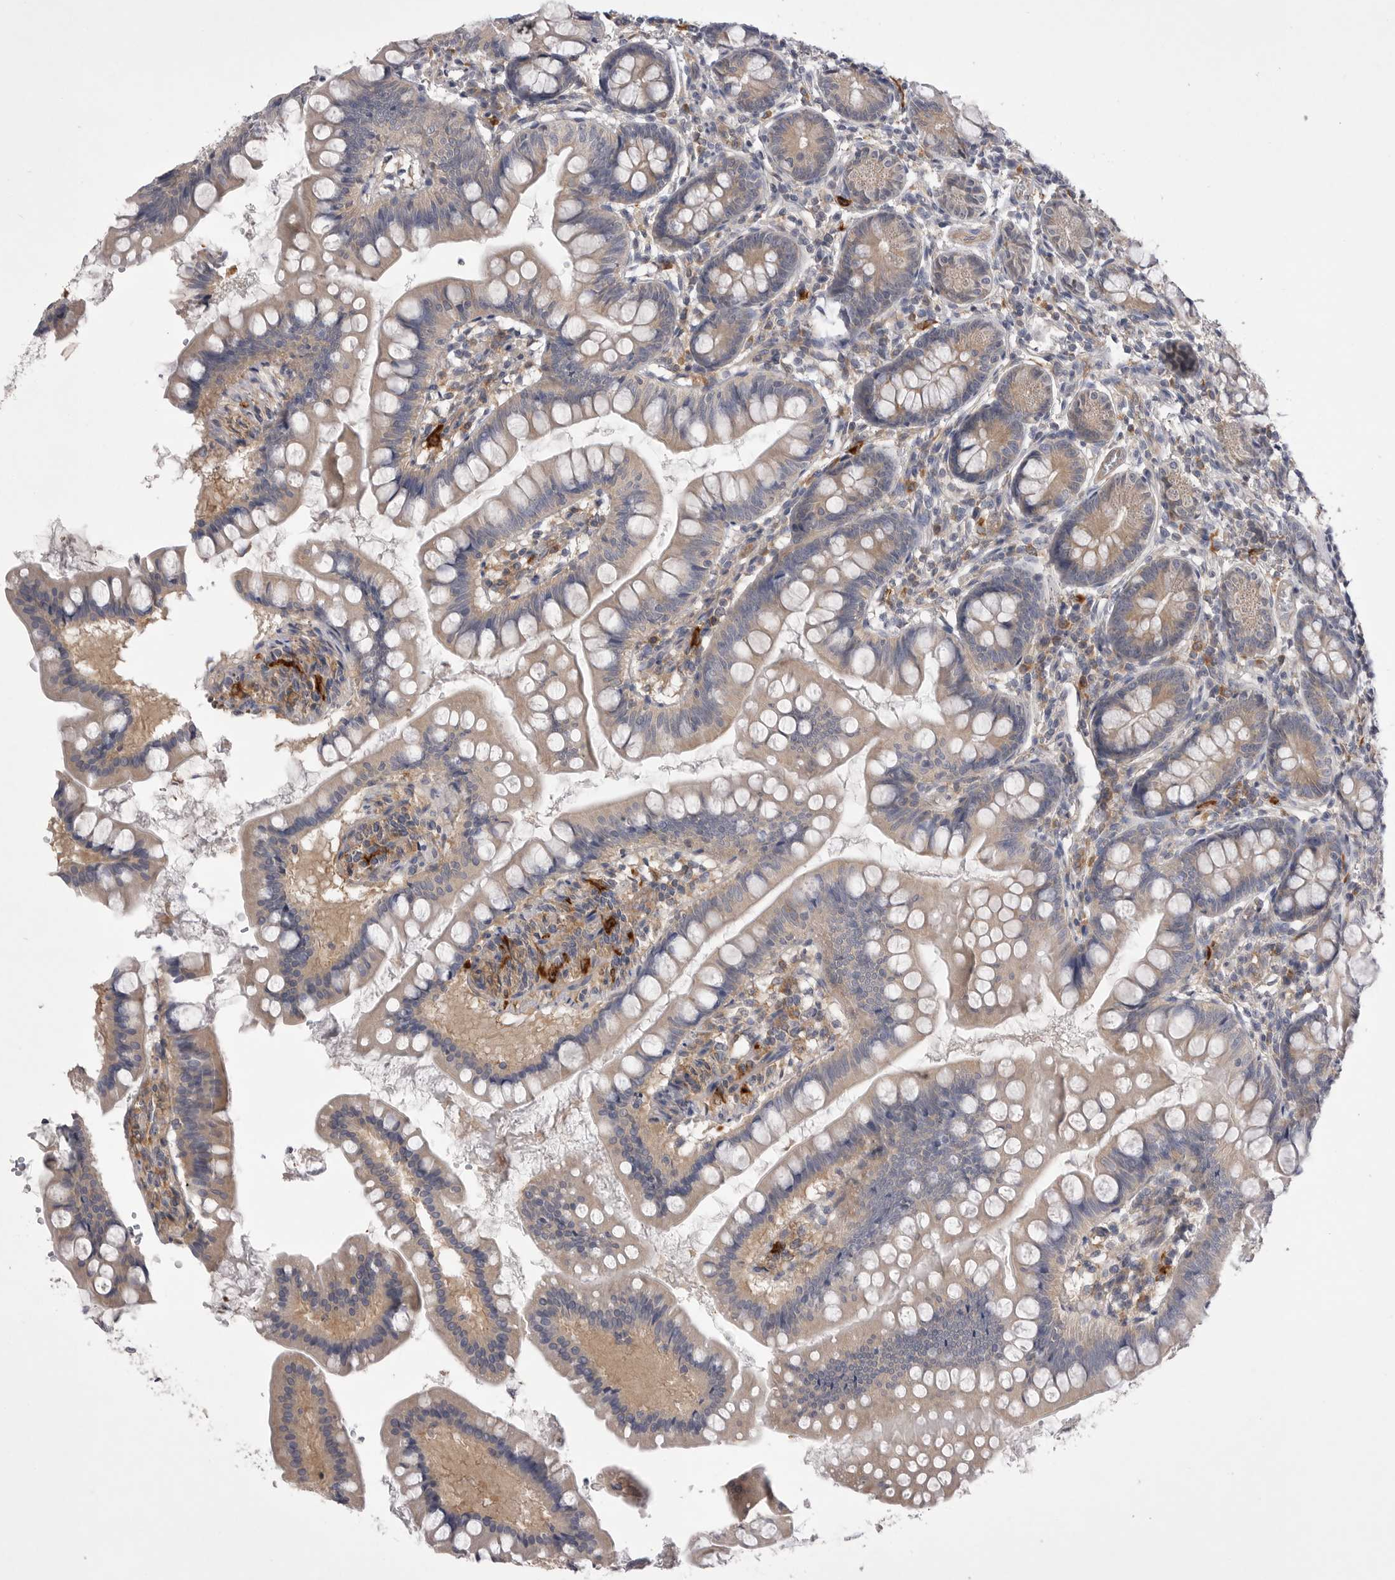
{"staining": {"intensity": "weak", "quantity": "25%-75%", "location": "cytoplasmic/membranous"}, "tissue": "small intestine", "cell_type": "Glandular cells", "image_type": "normal", "snomed": [{"axis": "morphology", "description": "Normal tissue, NOS"}, {"axis": "topography", "description": "Small intestine"}], "caption": "Small intestine stained with immunohistochemistry (IHC) exhibits weak cytoplasmic/membranous staining in about 25%-75% of glandular cells. Nuclei are stained in blue.", "gene": "VAC14", "patient": {"sex": "male", "age": 7}}